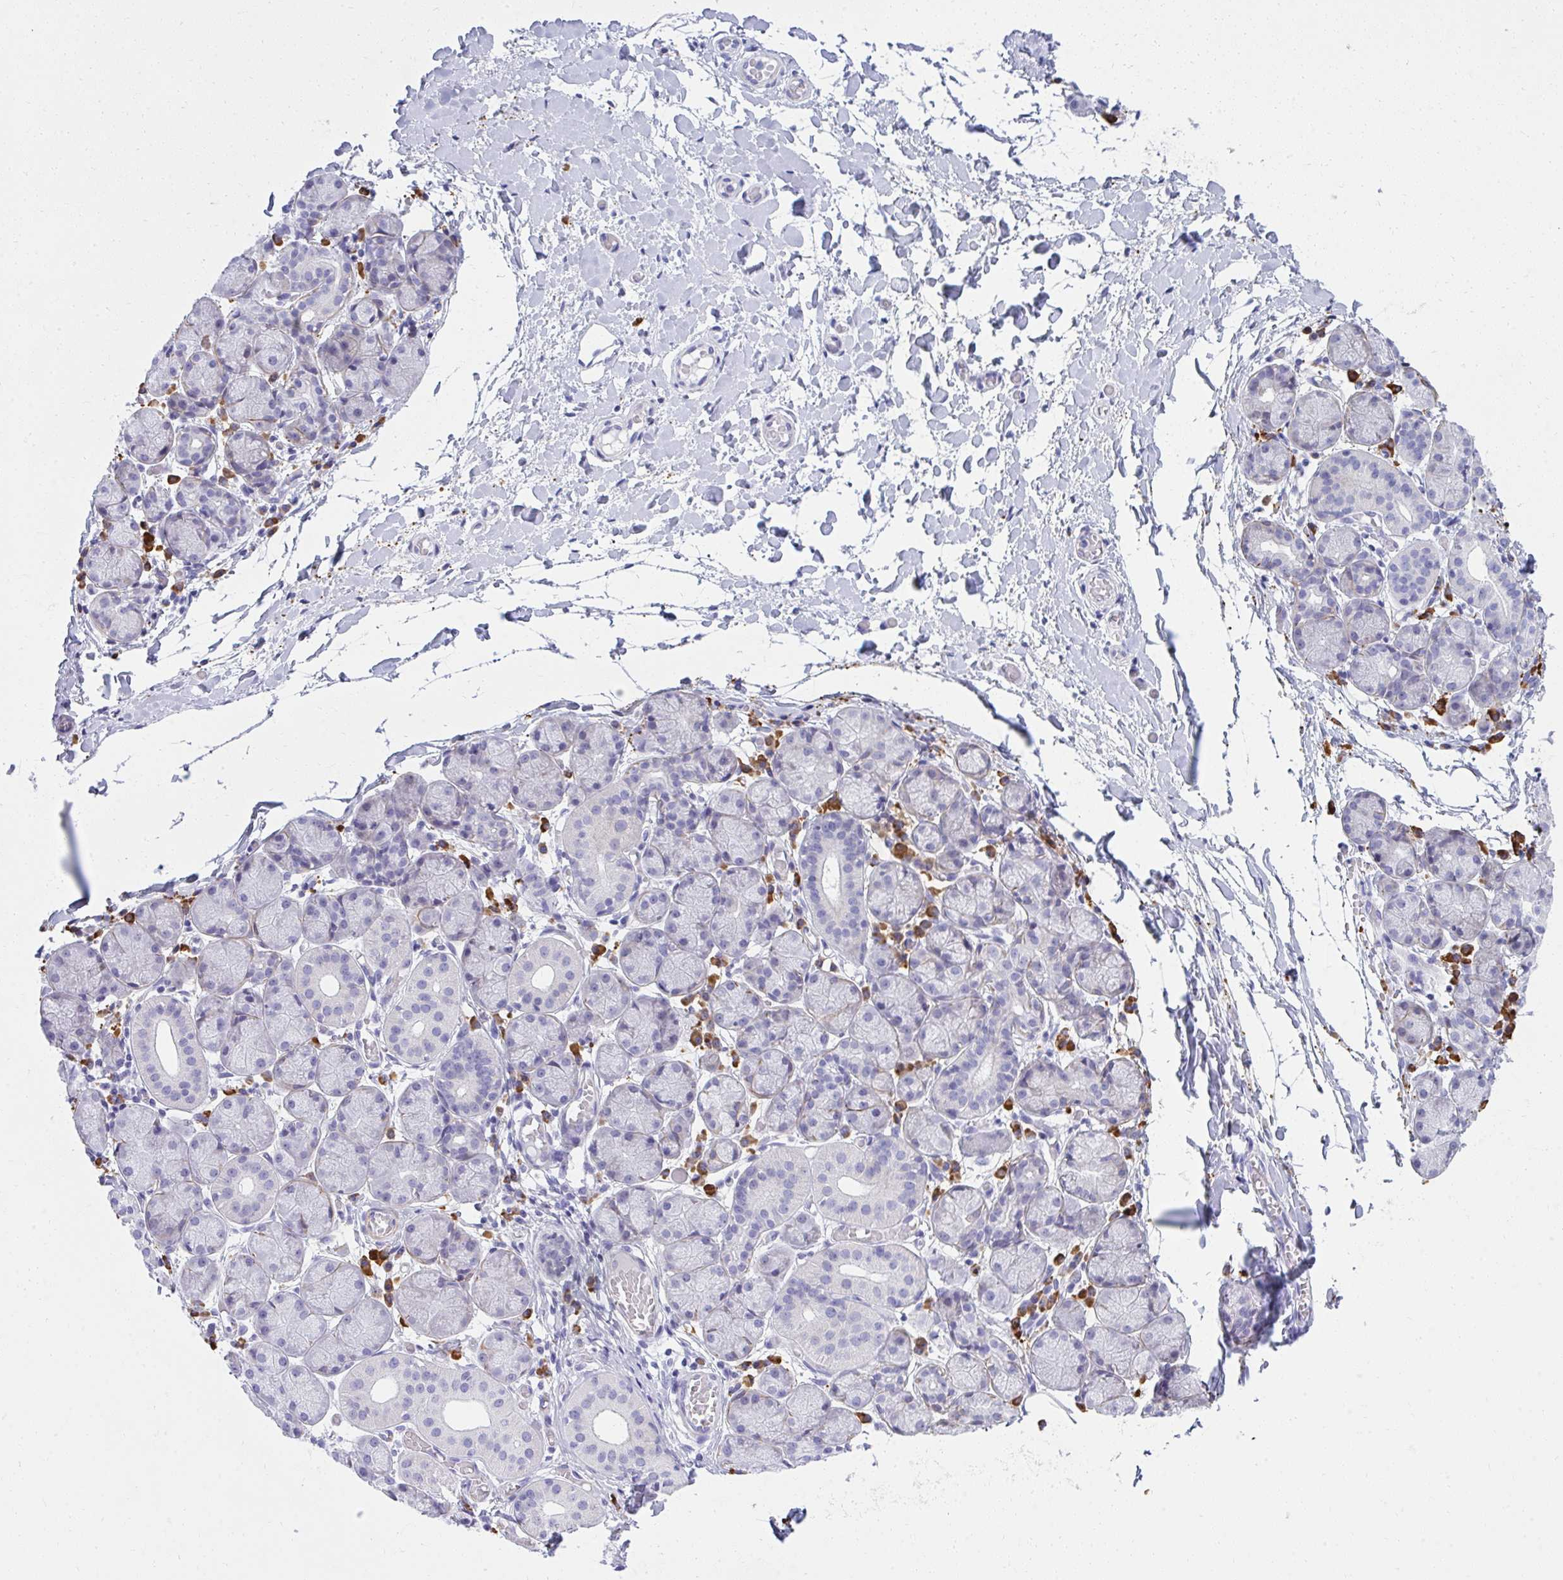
{"staining": {"intensity": "negative", "quantity": "none", "location": "none"}, "tissue": "salivary gland", "cell_type": "Glandular cells", "image_type": "normal", "snomed": [{"axis": "morphology", "description": "Normal tissue, NOS"}, {"axis": "topography", "description": "Salivary gland"}], "caption": "This micrograph is of normal salivary gland stained with immunohistochemistry to label a protein in brown with the nuclei are counter-stained blue. There is no positivity in glandular cells.", "gene": "PUS7L", "patient": {"sex": "female", "age": 24}}